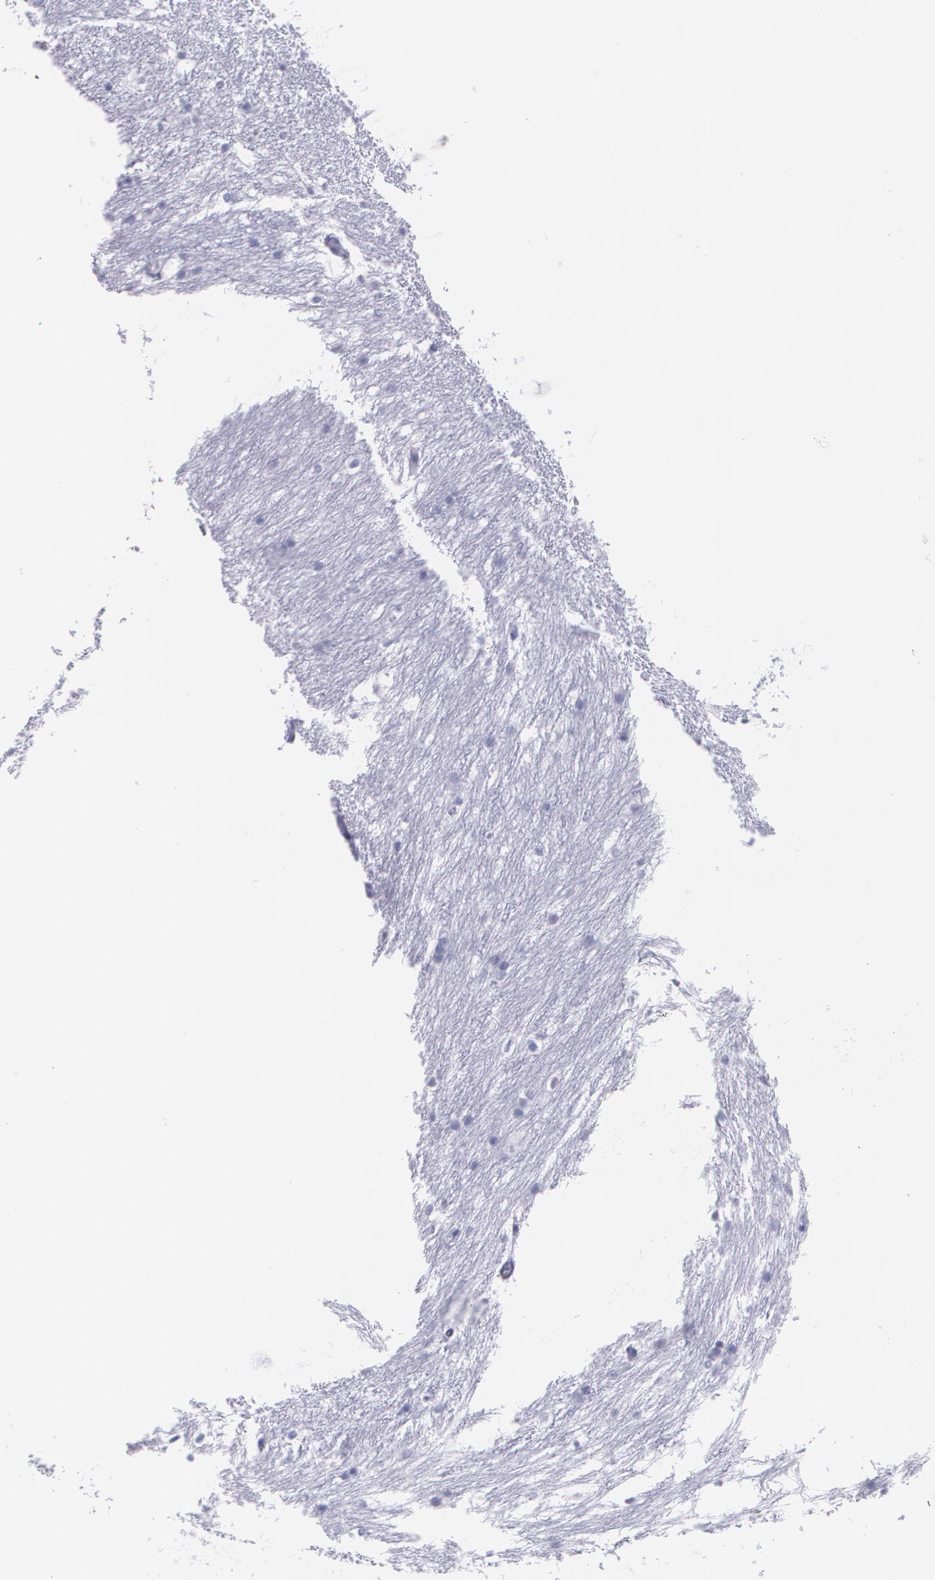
{"staining": {"intensity": "negative", "quantity": "none", "location": "none"}, "tissue": "caudate", "cell_type": "Glial cells", "image_type": "normal", "snomed": [{"axis": "morphology", "description": "Normal tissue, NOS"}, {"axis": "topography", "description": "Lateral ventricle wall"}], "caption": "The histopathology image shows no significant expression in glial cells of caudate. Brightfield microscopy of IHC stained with DAB (brown) and hematoxylin (blue), captured at high magnification.", "gene": "TP53", "patient": {"sex": "female", "age": 19}}